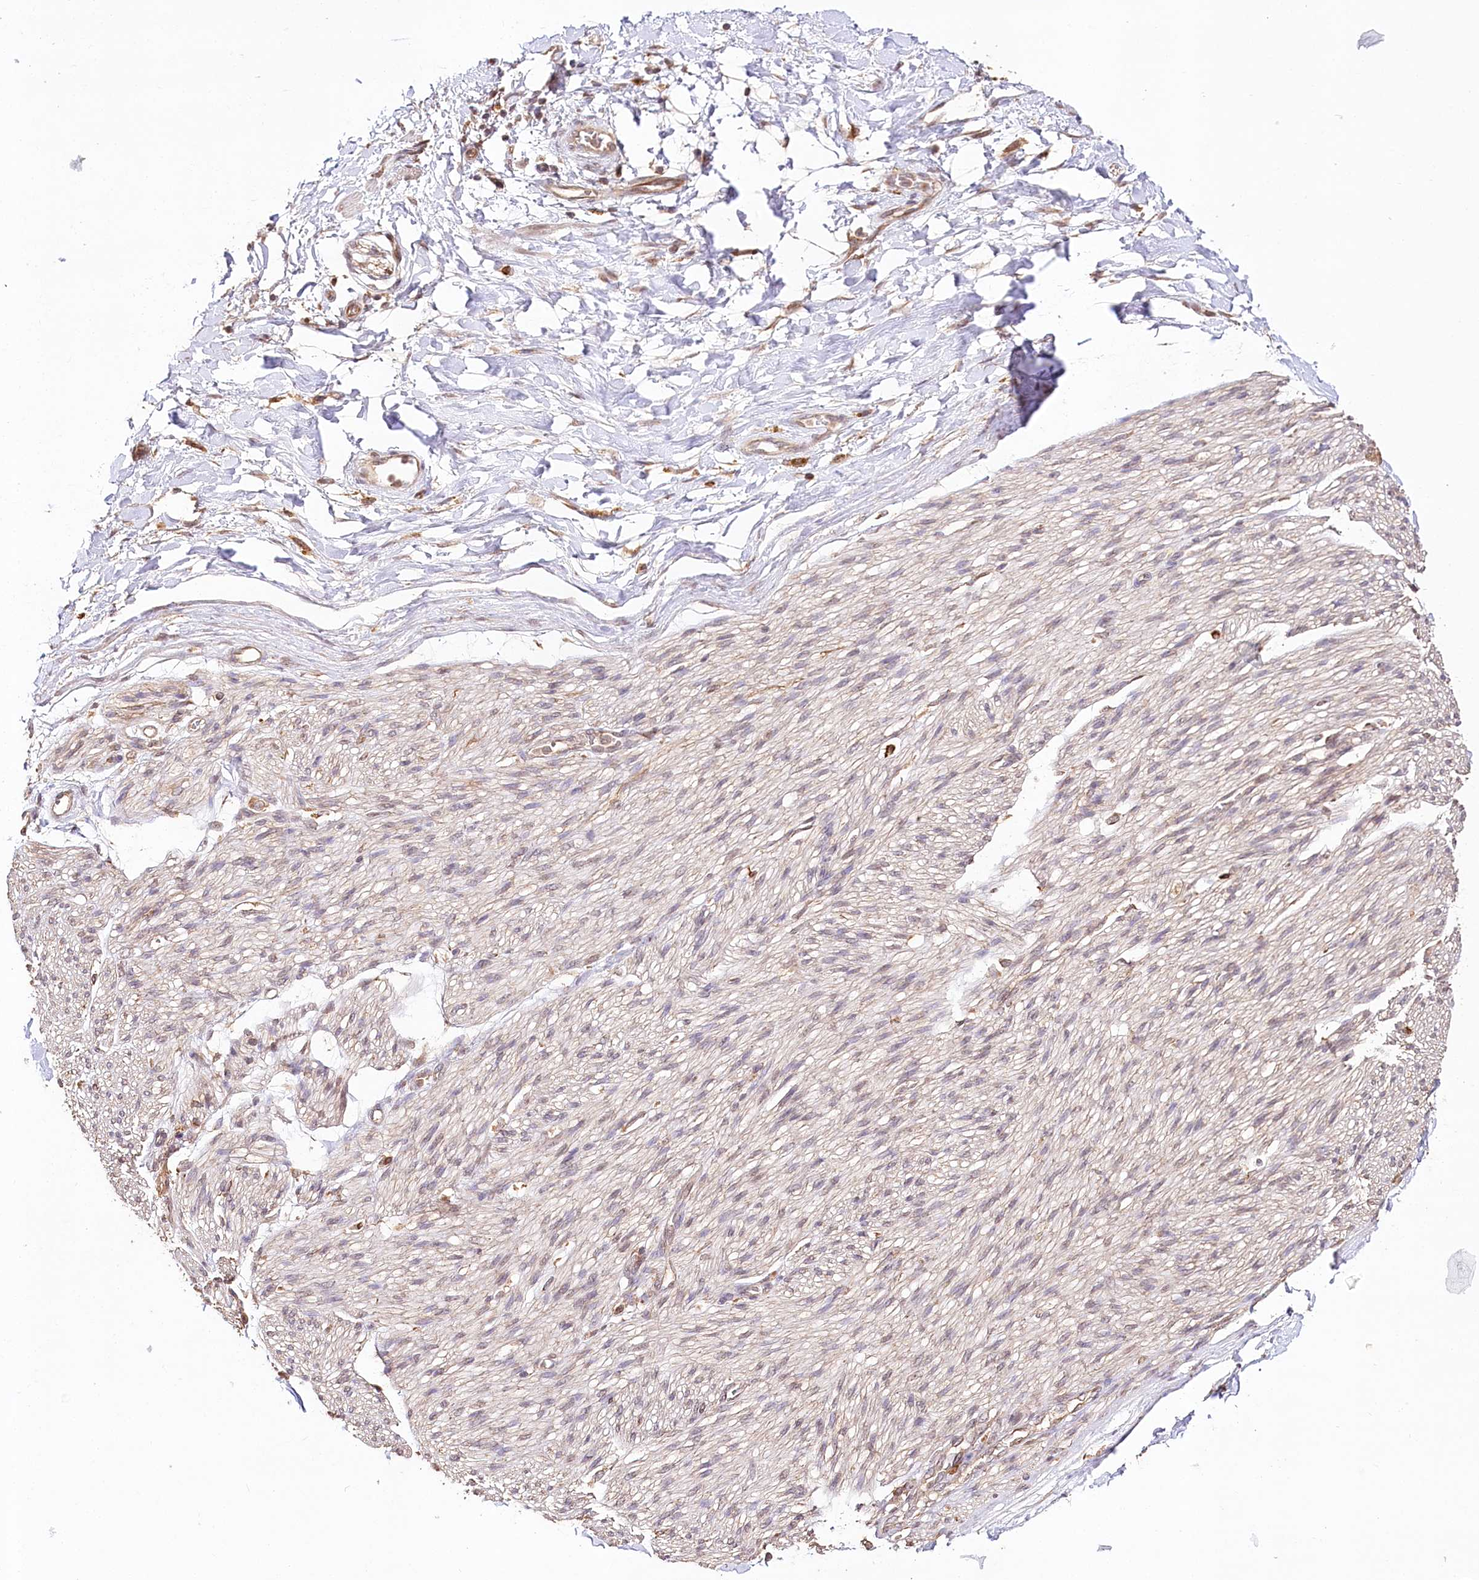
{"staining": {"intensity": "moderate", "quantity": ">75%", "location": "cytoplasmic/membranous"}, "tissue": "adipose tissue", "cell_type": "Adipocytes", "image_type": "normal", "snomed": [{"axis": "morphology", "description": "Normal tissue, NOS"}, {"axis": "topography", "description": "Kidney"}, {"axis": "topography", "description": "Peripheral nerve tissue"}], "caption": "A medium amount of moderate cytoplasmic/membranous staining is present in about >75% of adipocytes in unremarkable adipose tissue.", "gene": "DMXL1", "patient": {"sex": "male", "age": 7}}